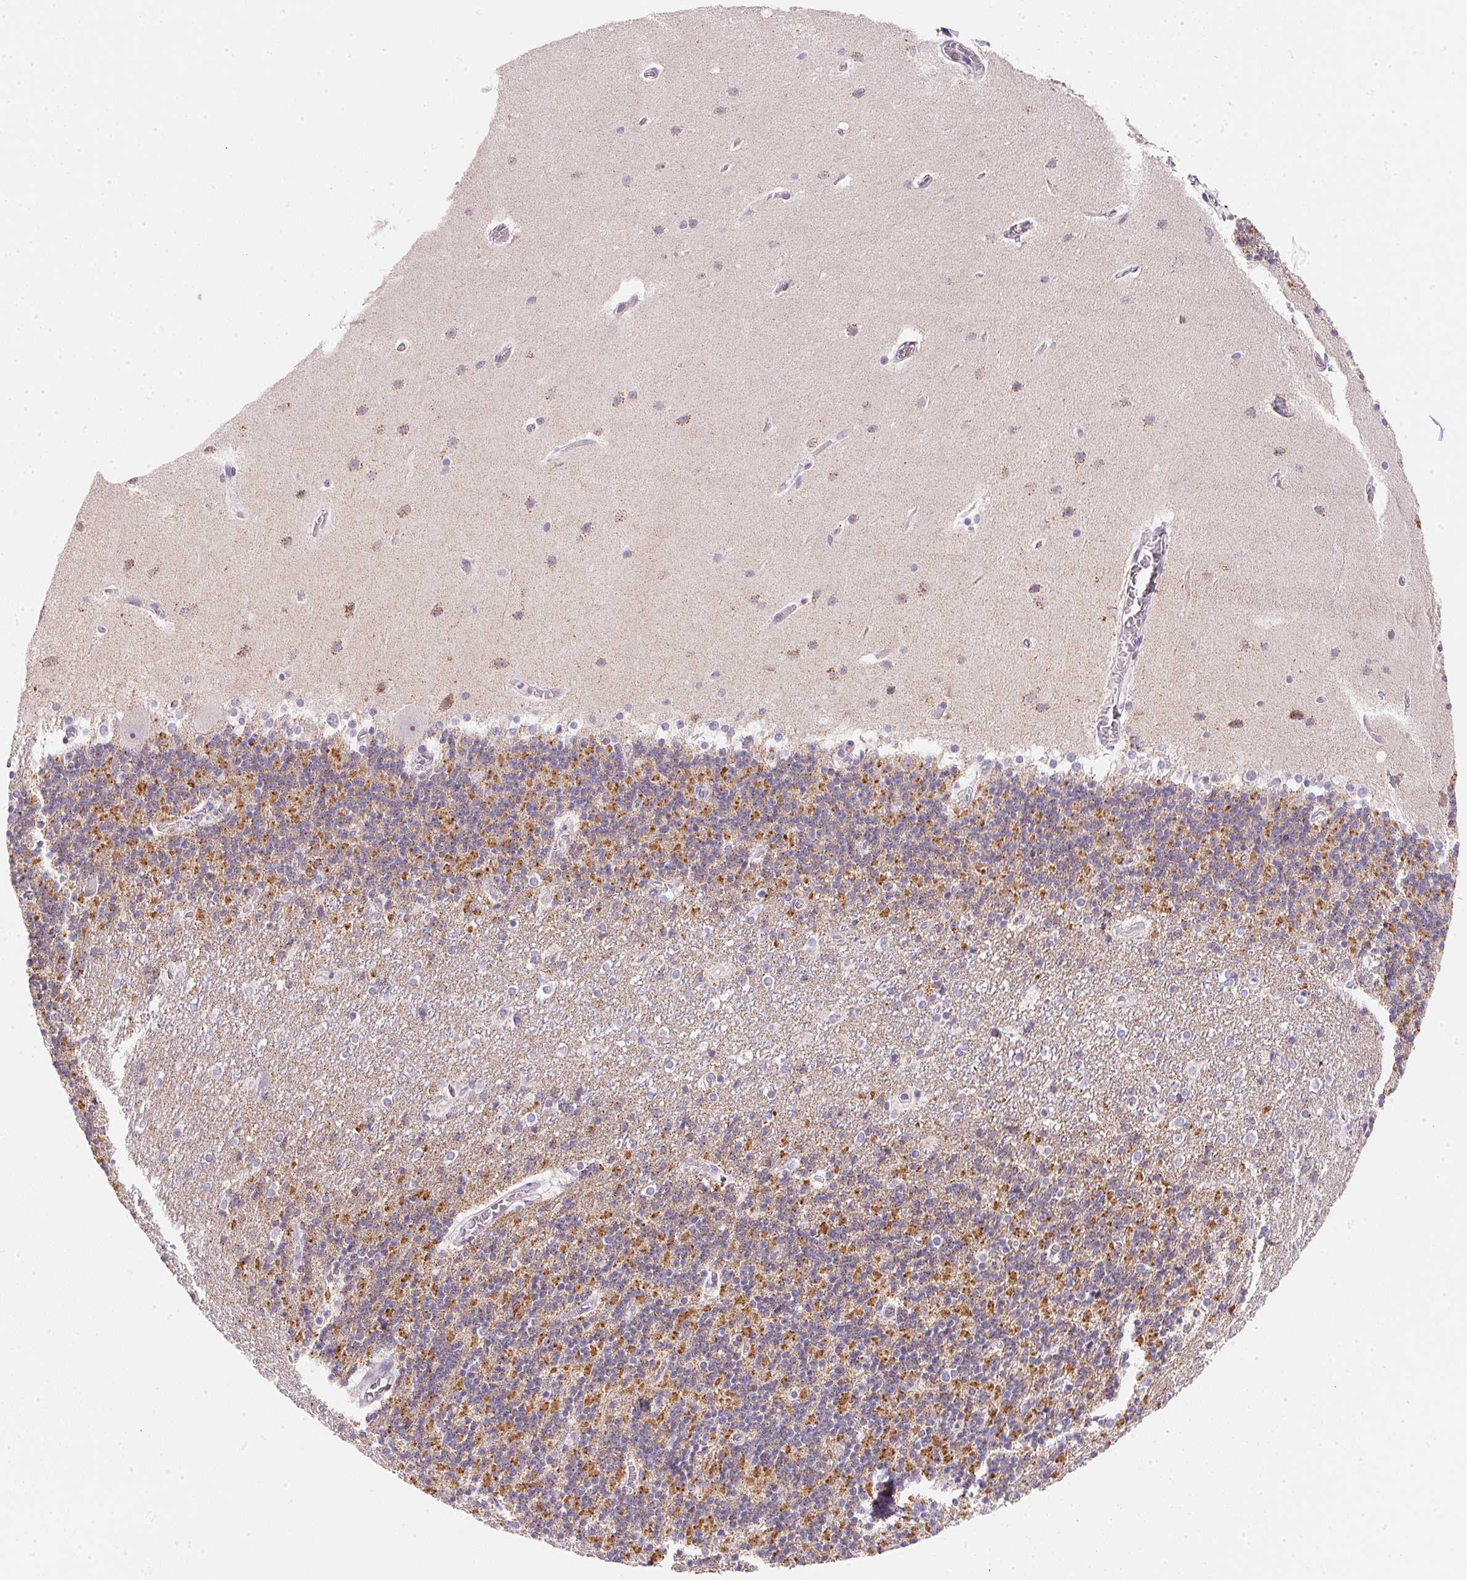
{"staining": {"intensity": "moderate", "quantity": "25%-75%", "location": "cytoplasmic/membranous"}, "tissue": "cerebellum", "cell_type": "Cells in granular layer", "image_type": "normal", "snomed": [{"axis": "morphology", "description": "Normal tissue, NOS"}, {"axis": "topography", "description": "Cerebellum"}], "caption": "Immunohistochemistry (IHC) (DAB (3,3'-diaminobenzidine)) staining of normal human cerebellum exhibits moderate cytoplasmic/membranous protein expression in approximately 25%-75% of cells in granular layer.", "gene": "GIPC2", "patient": {"sex": "male", "age": 70}}